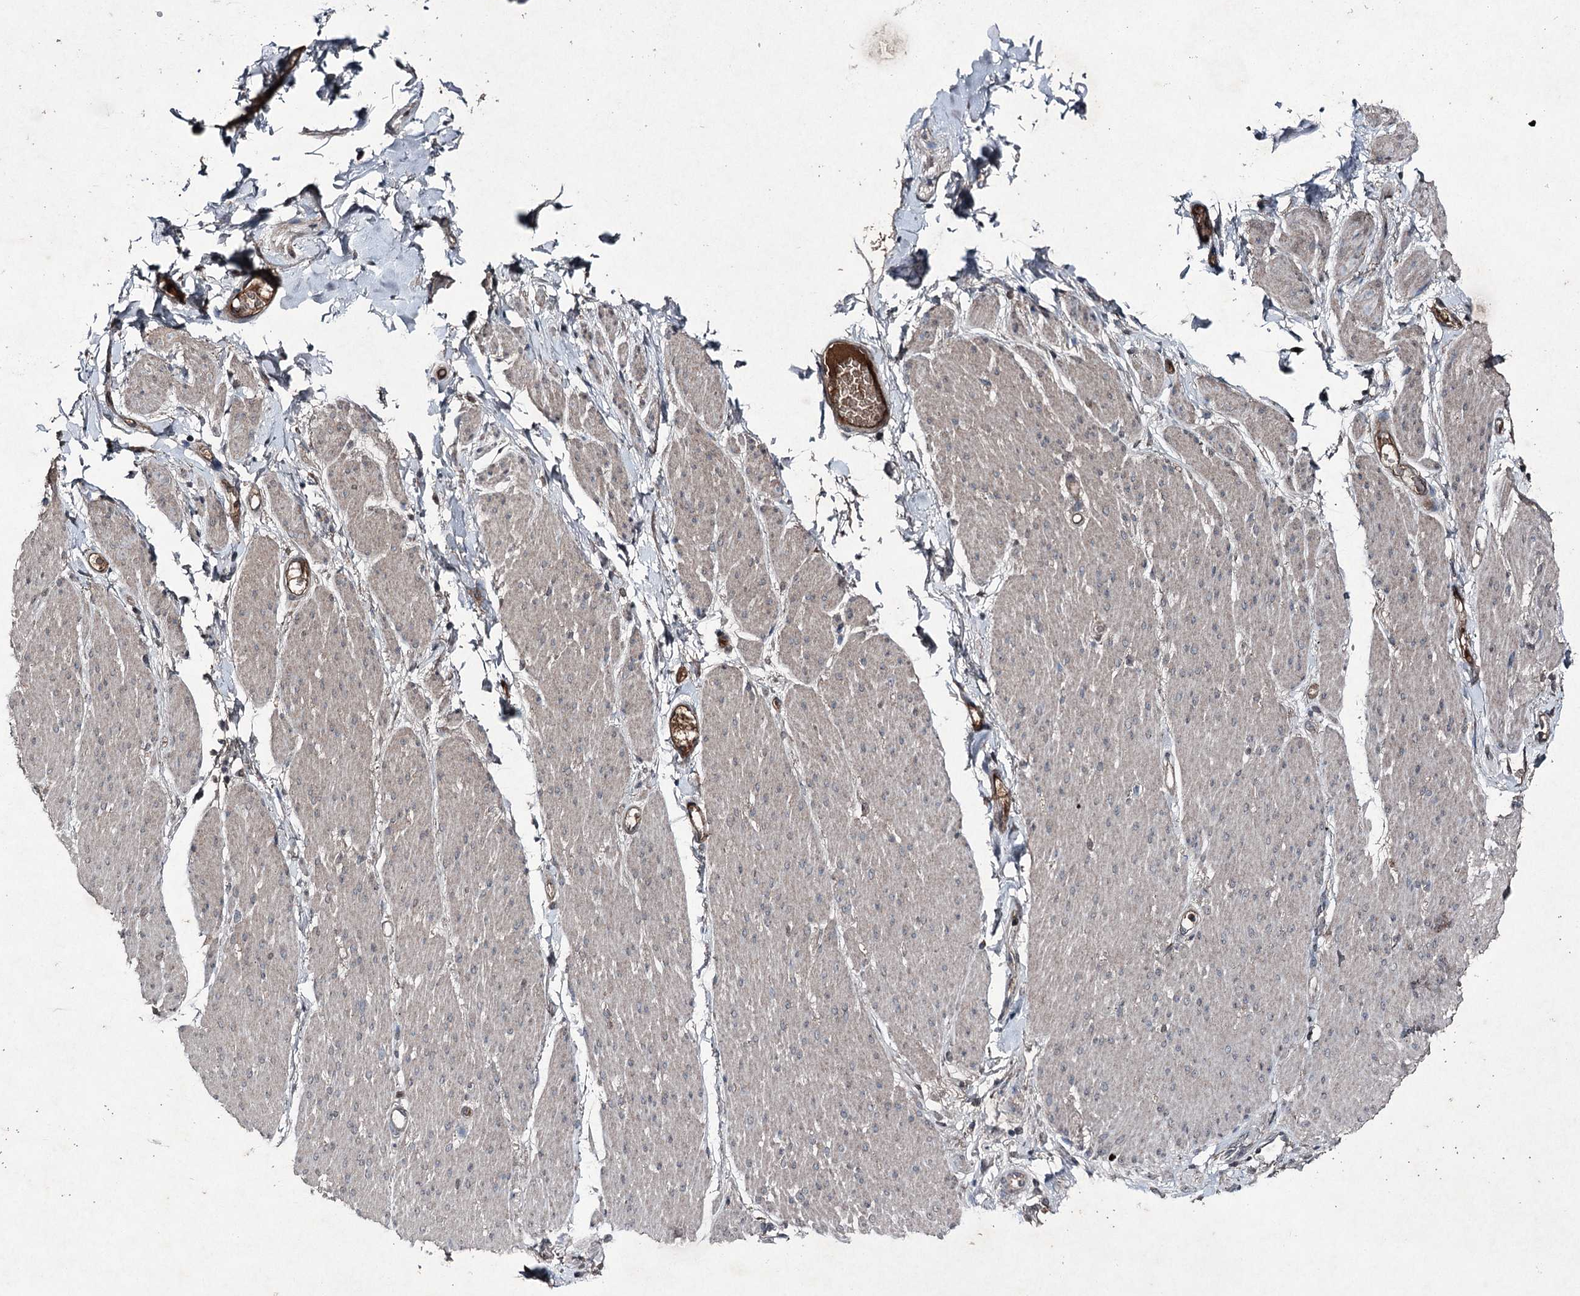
{"staining": {"intensity": "moderate", "quantity": "25%-75%", "location": "cytoplasmic/membranous"}, "tissue": "adipose tissue", "cell_type": "Adipocytes", "image_type": "normal", "snomed": [{"axis": "morphology", "description": "Normal tissue, NOS"}, {"axis": "topography", "description": "Colon"}, {"axis": "topography", "description": "Peripheral nerve tissue"}], "caption": "A brown stain shows moderate cytoplasmic/membranous positivity of a protein in adipocytes of unremarkable human adipose tissue. Immunohistochemistry stains the protein in brown and the nuclei are stained blue.", "gene": "PGLYRP2", "patient": {"sex": "female", "age": 61}}